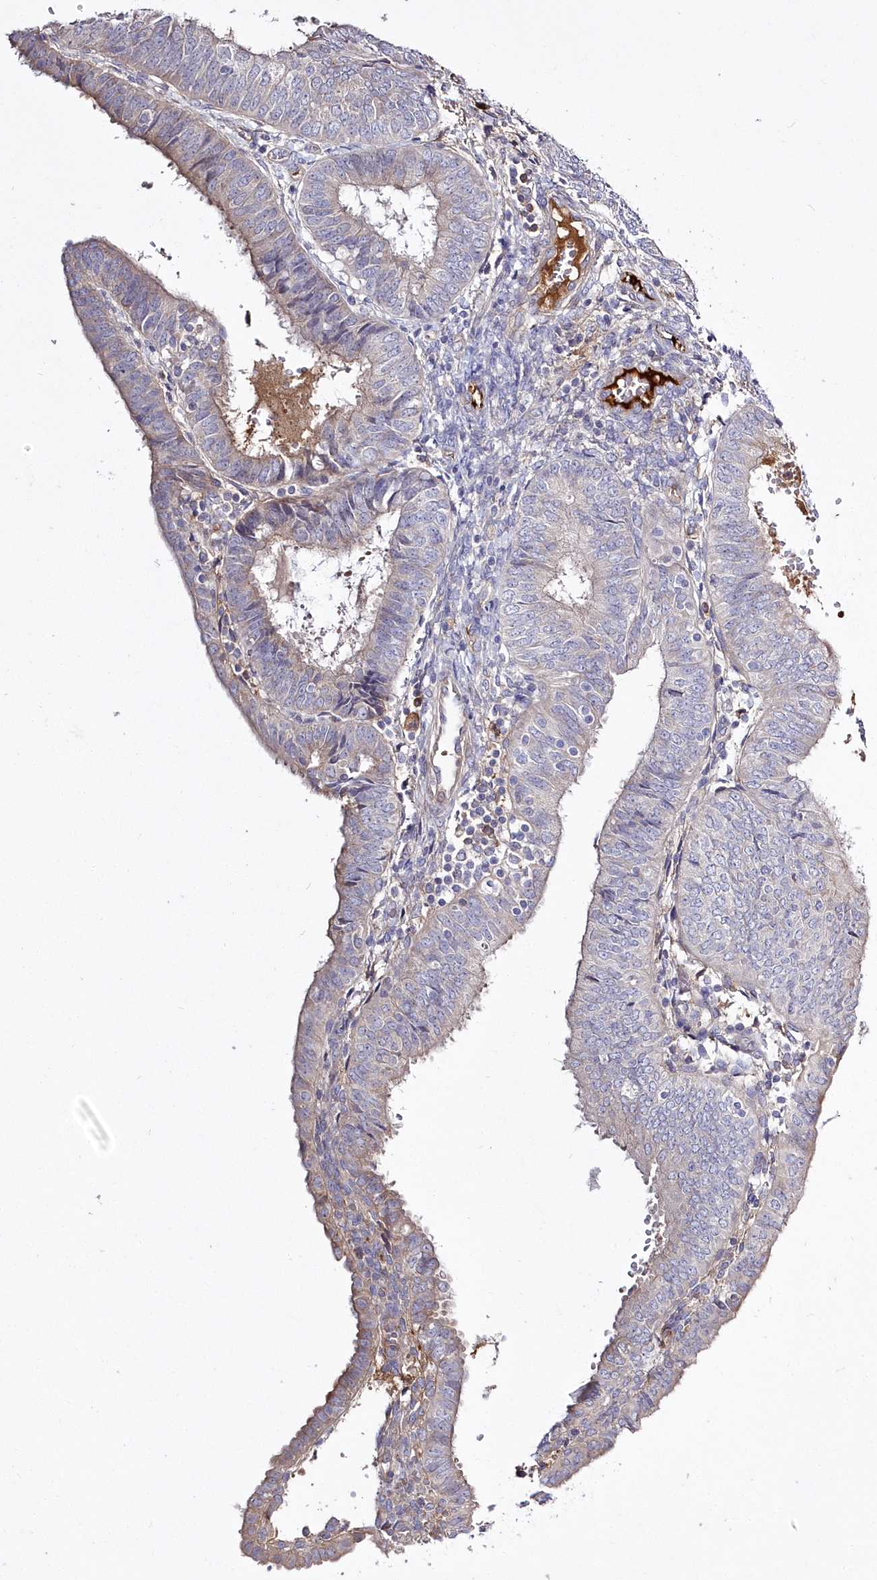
{"staining": {"intensity": "weak", "quantity": "<25%", "location": "cytoplasmic/membranous"}, "tissue": "endometrial cancer", "cell_type": "Tumor cells", "image_type": "cancer", "snomed": [{"axis": "morphology", "description": "Adenocarcinoma, NOS"}, {"axis": "topography", "description": "Endometrium"}], "caption": "DAB (3,3'-diaminobenzidine) immunohistochemical staining of human endometrial cancer exhibits no significant expression in tumor cells.", "gene": "WBP1L", "patient": {"sex": "female", "age": 58}}